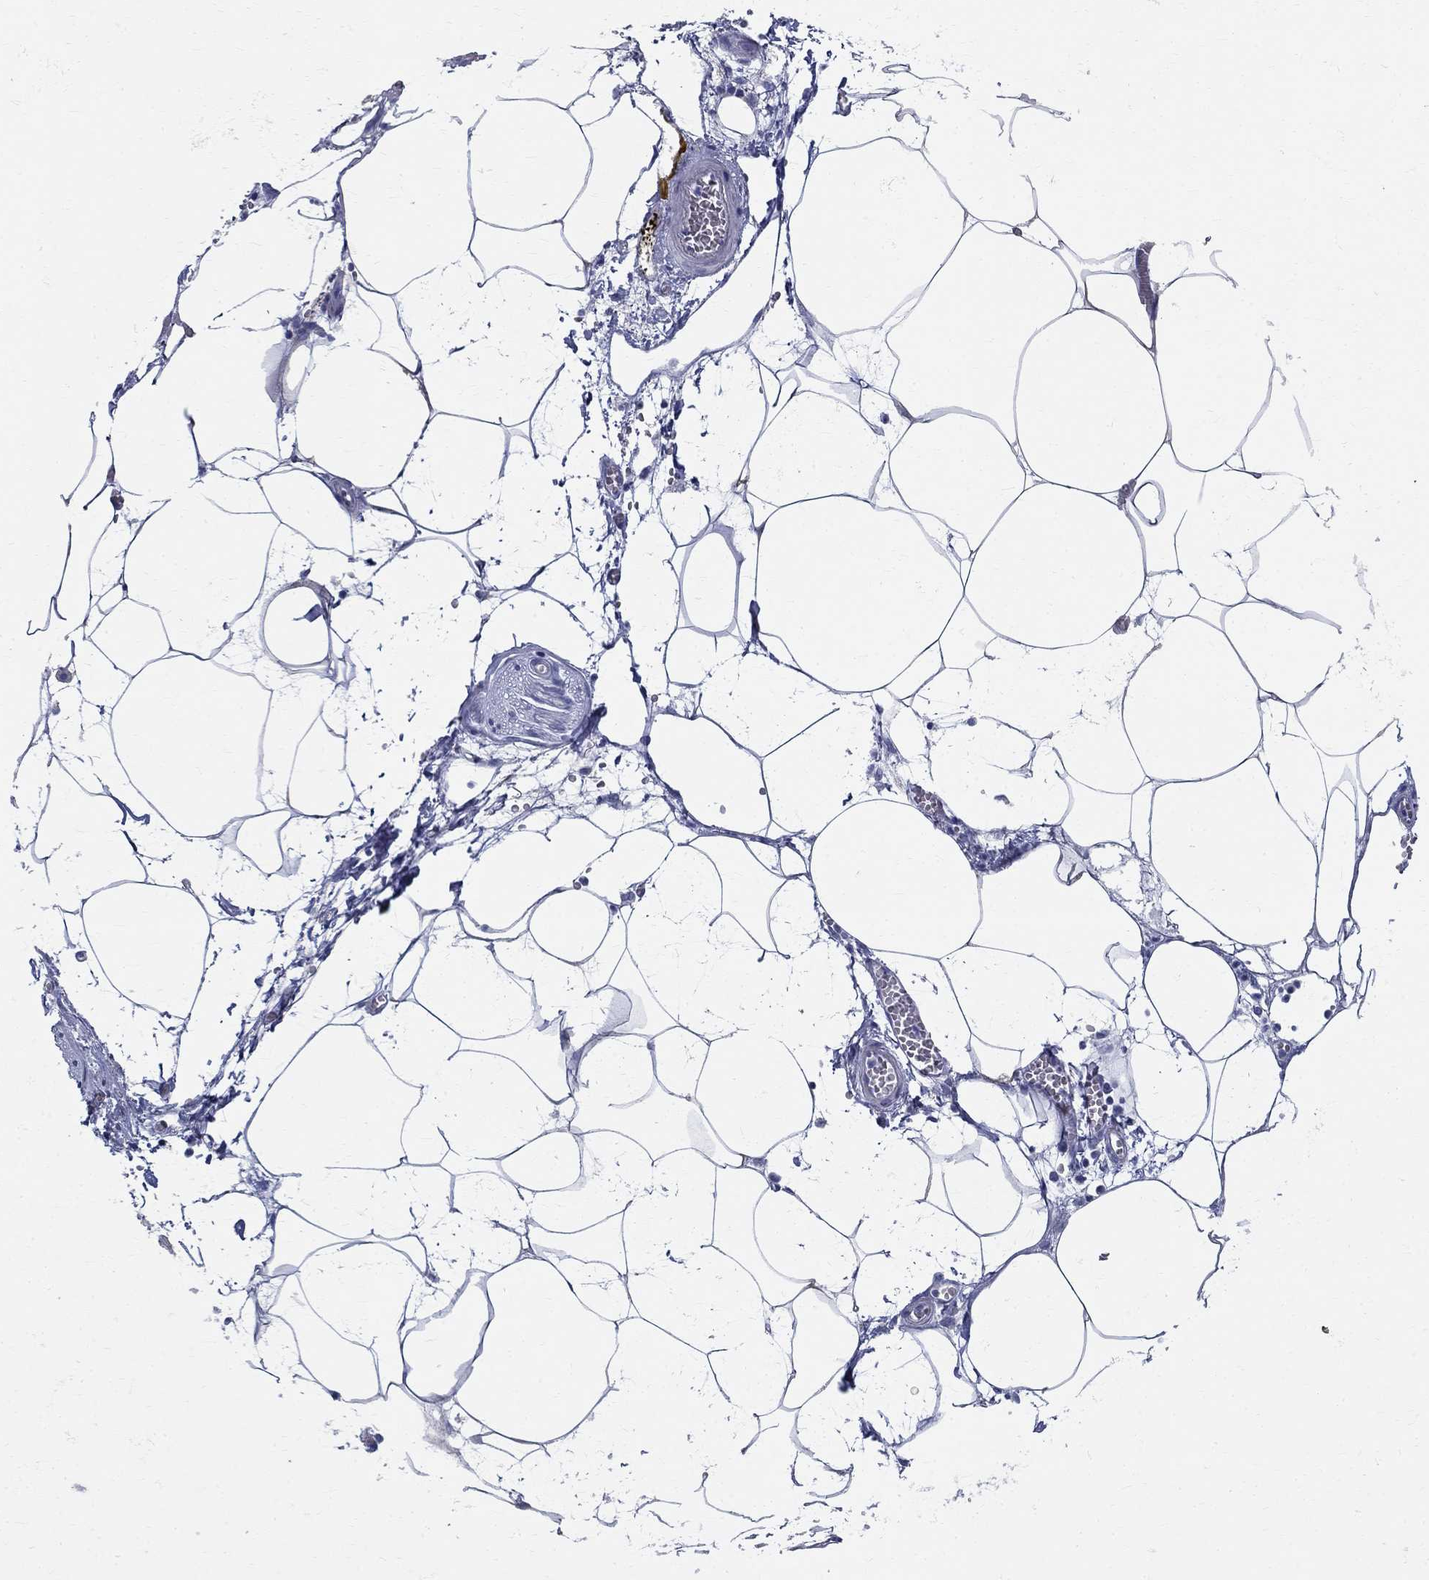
{"staining": {"intensity": "negative", "quantity": "none", "location": "none"}, "tissue": "adipose tissue", "cell_type": "Adipocytes", "image_type": "normal", "snomed": [{"axis": "morphology", "description": "Normal tissue, NOS"}, {"axis": "topography", "description": "Adipose tissue"}, {"axis": "topography", "description": "Pancreas"}, {"axis": "topography", "description": "Peripheral nerve tissue"}], "caption": "This is a image of immunohistochemistry (IHC) staining of normal adipose tissue, which shows no expression in adipocytes.", "gene": "TGM4", "patient": {"sex": "female", "age": 58}}